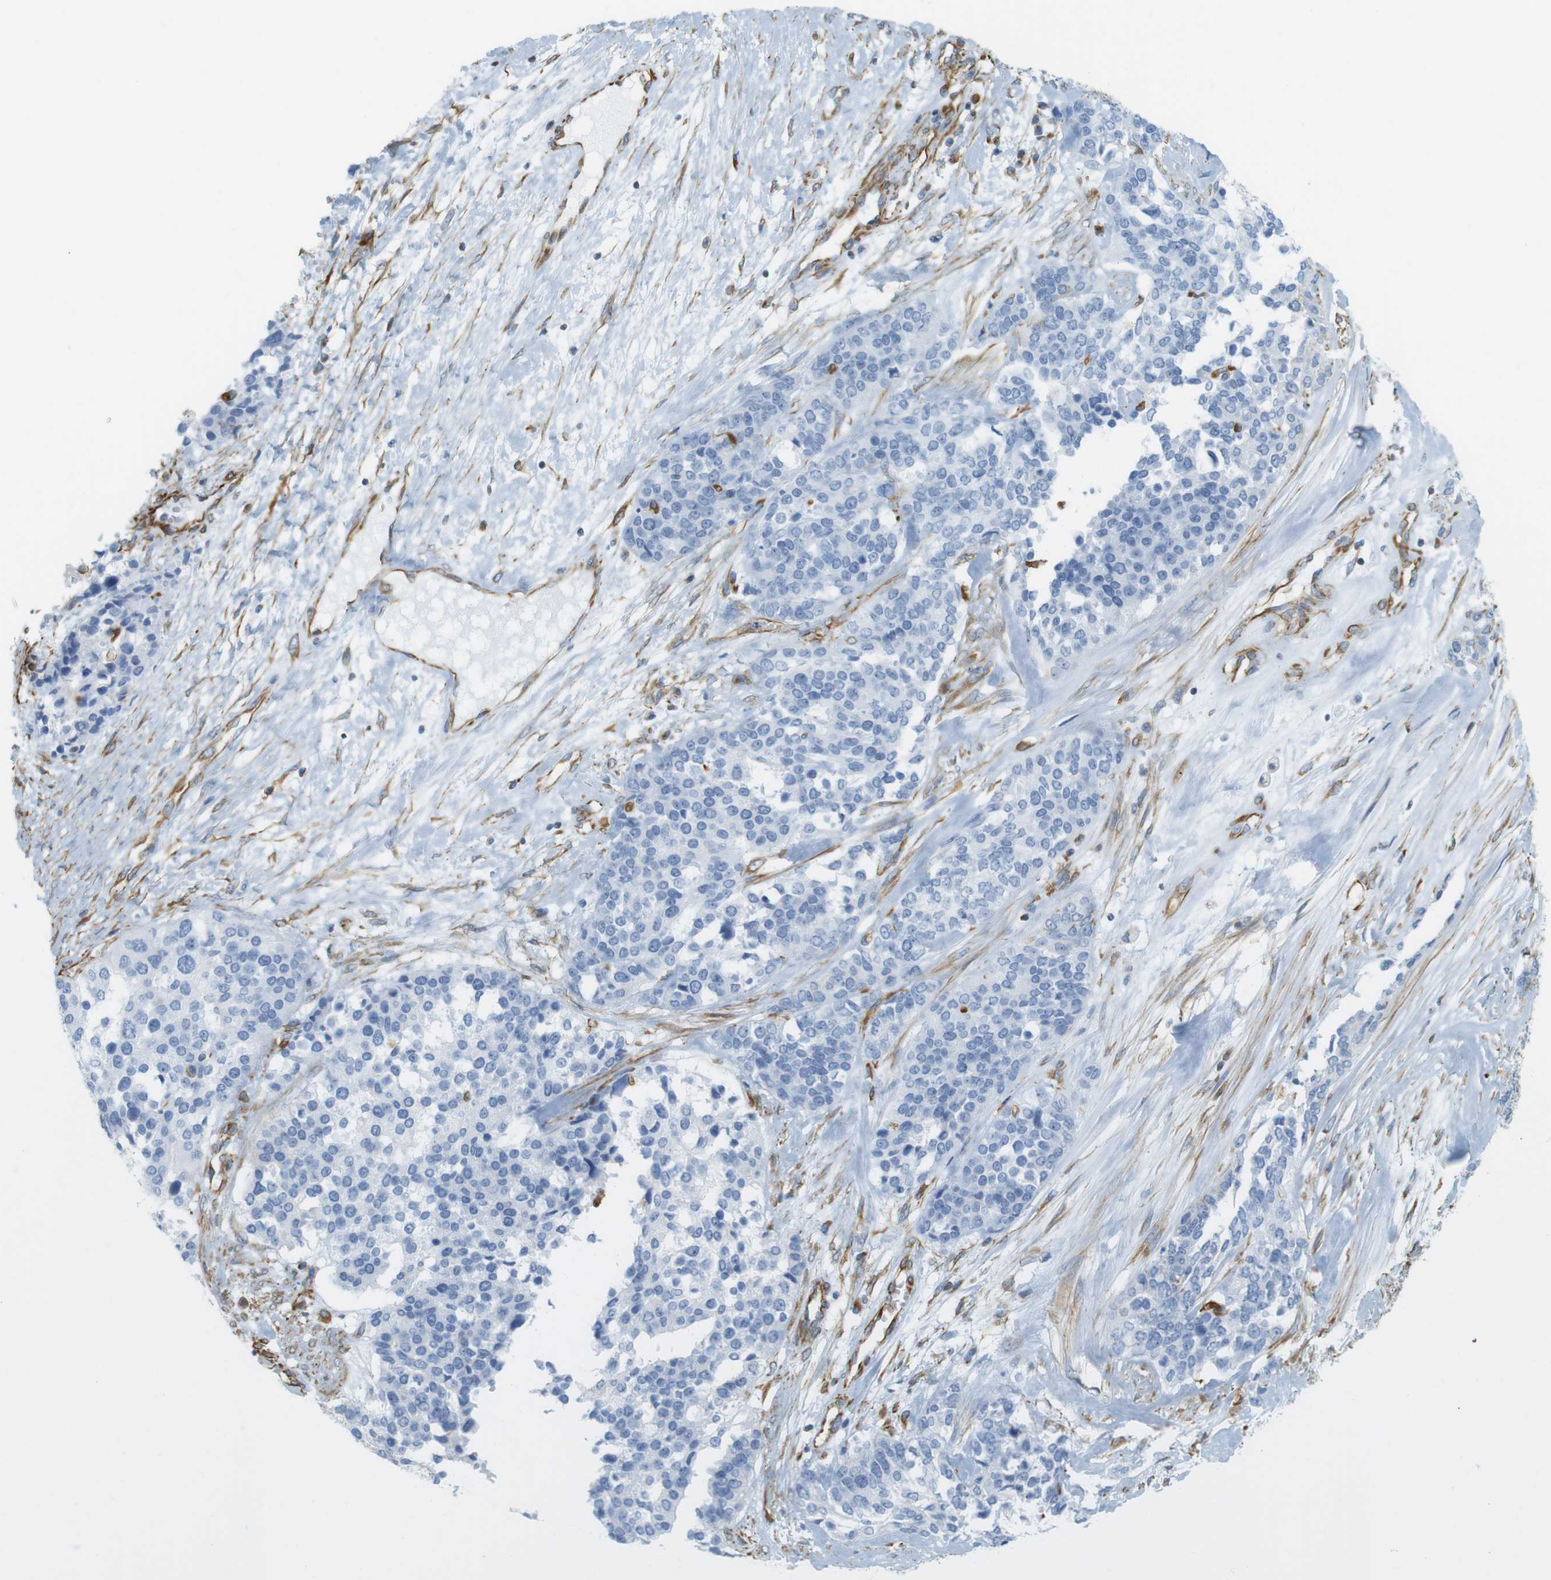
{"staining": {"intensity": "negative", "quantity": "none", "location": "none"}, "tissue": "ovarian cancer", "cell_type": "Tumor cells", "image_type": "cancer", "snomed": [{"axis": "morphology", "description": "Cystadenocarcinoma, serous, NOS"}, {"axis": "topography", "description": "Ovary"}], "caption": "Immunohistochemistry (IHC) image of human serous cystadenocarcinoma (ovarian) stained for a protein (brown), which demonstrates no positivity in tumor cells.", "gene": "MS4A10", "patient": {"sex": "female", "age": 44}}